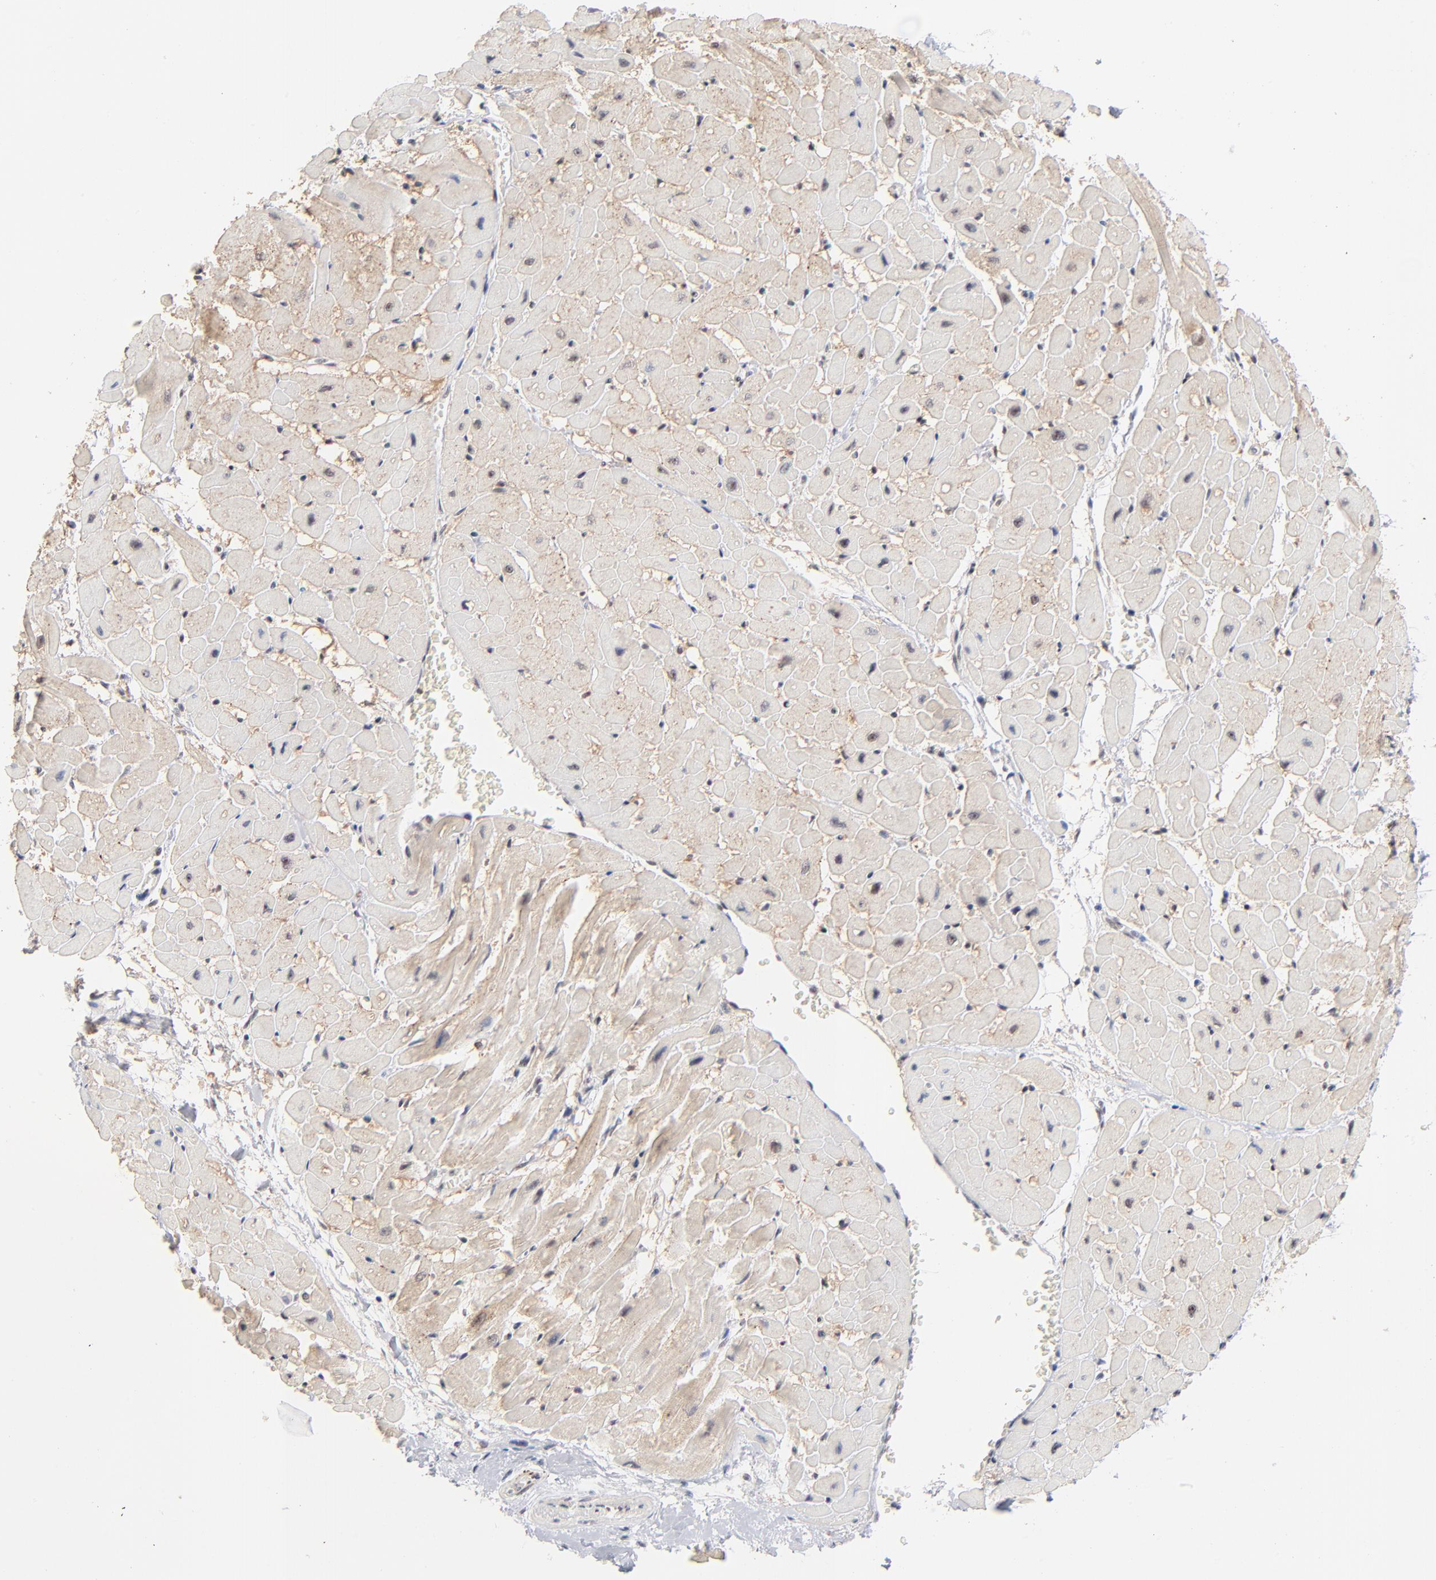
{"staining": {"intensity": "weak", "quantity": "25%-75%", "location": "cytoplasmic/membranous"}, "tissue": "heart muscle", "cell_type": "Cardiomyocytes", "image_type": "normal", "snomed": [{"axis": "morphology", "description": "Normal tissue, NOS"}, {"axis": "topography", "description": "Heart"}], "caption": "A high-resolution image shows immunohistochemistry staining of normal heart muscle, which shows weak cytoplasmic/membranous positivity in about 25%-75% of cardiomyocytes.", "gene": "ZNF143", "patient": {"sex": "male", "age": 45}}